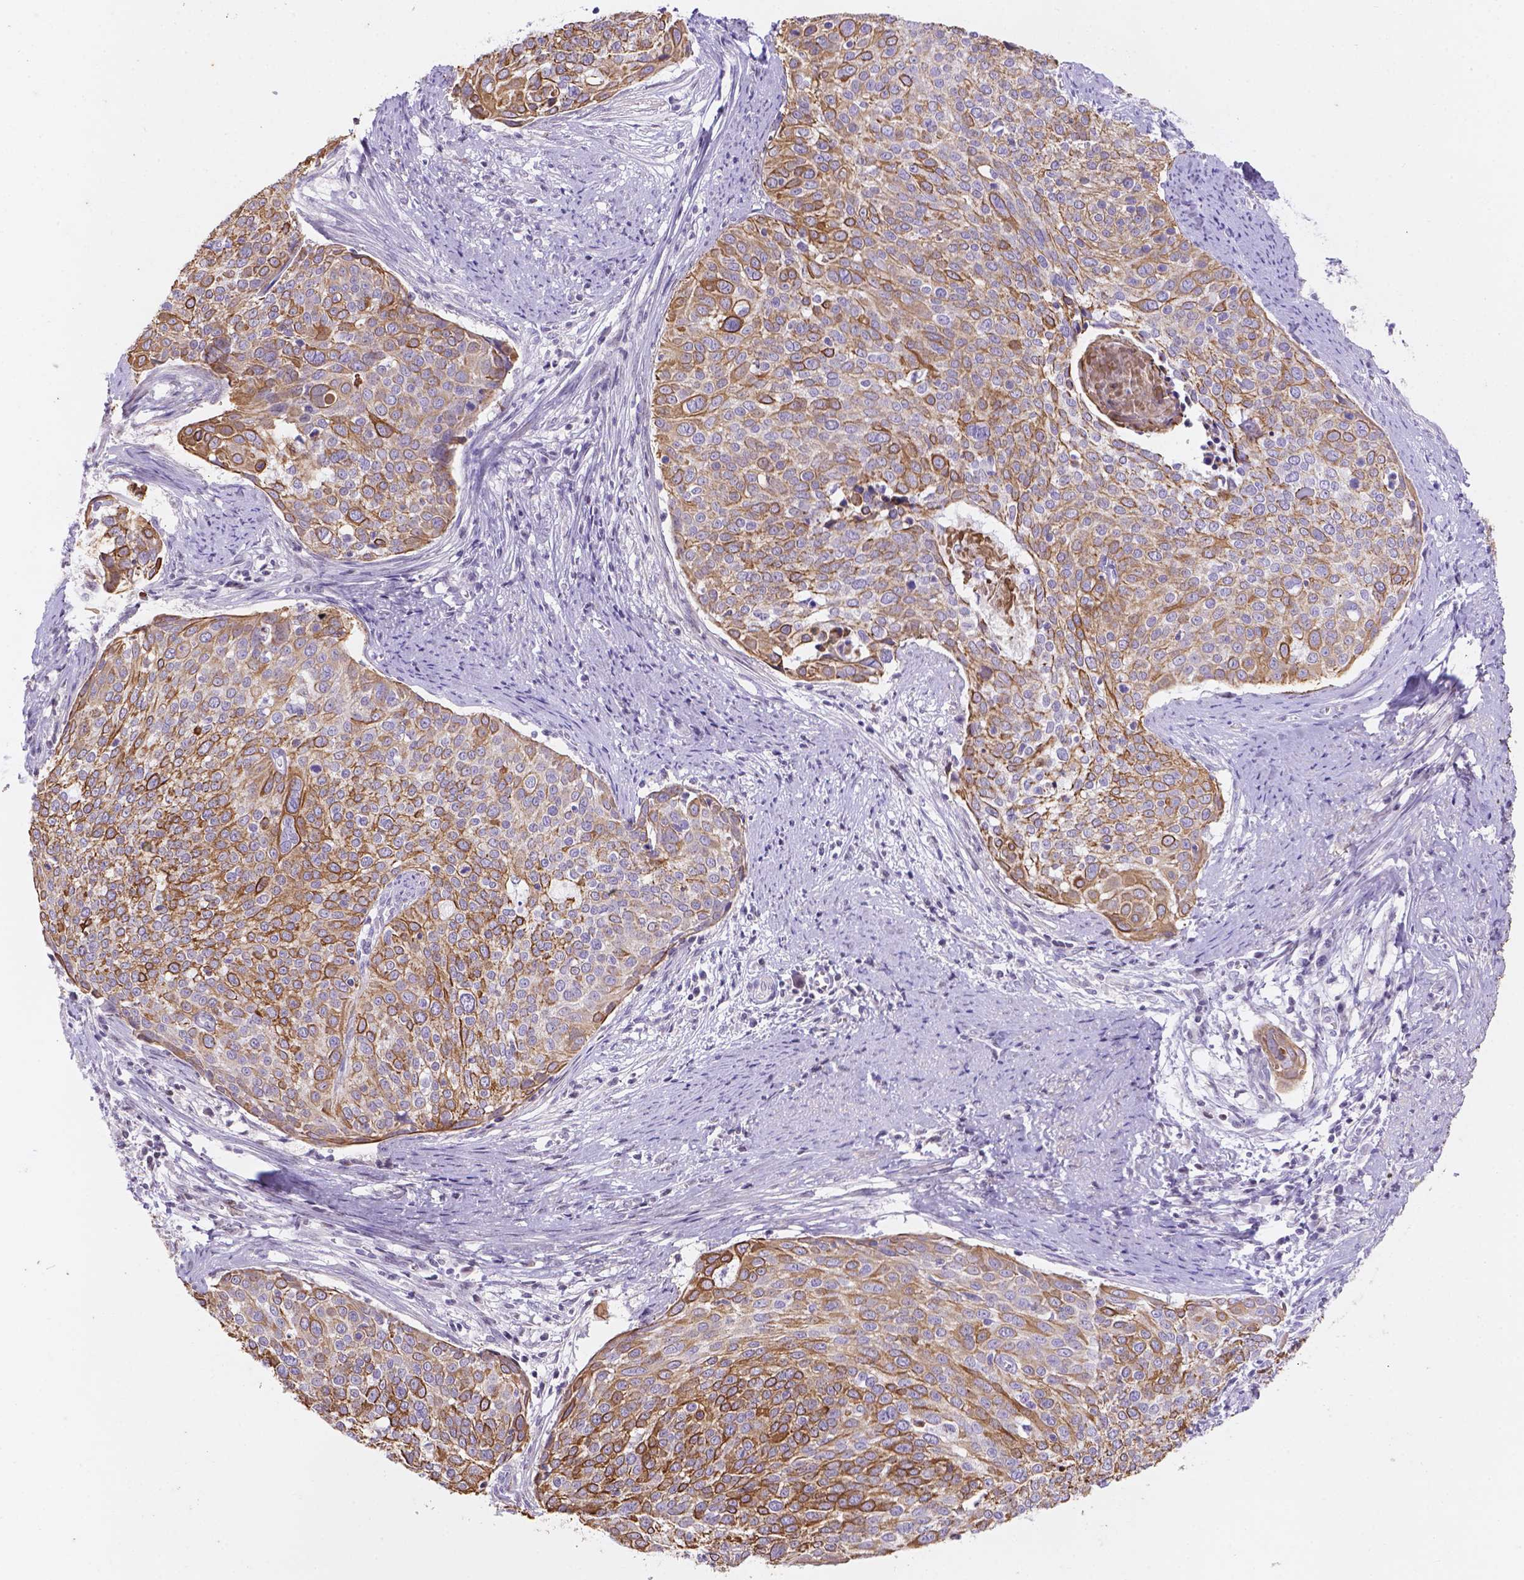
{"staining": {"intensity": "moderate", "quantity": "<25%", "location": "cytoplasmic/membranous"}, "tissue": "cervical cancer", "cell_type": "Tumor cells", "image_type": "cancer", "snomed": [{"axis": "morphology", "description": "Squamous cell carcinoma, NOS"}, {"axis": "topography", "description": "Cervix"}], "caption": "This image displays immunohistochemistry staining of cervical cancer (squamous cell carcinoma), with low moderate cytoplasmic/membranous staining in about <25% of tumor cells.", "gene": "DMWD", "patient": {"sex": "female", "age": 39}}